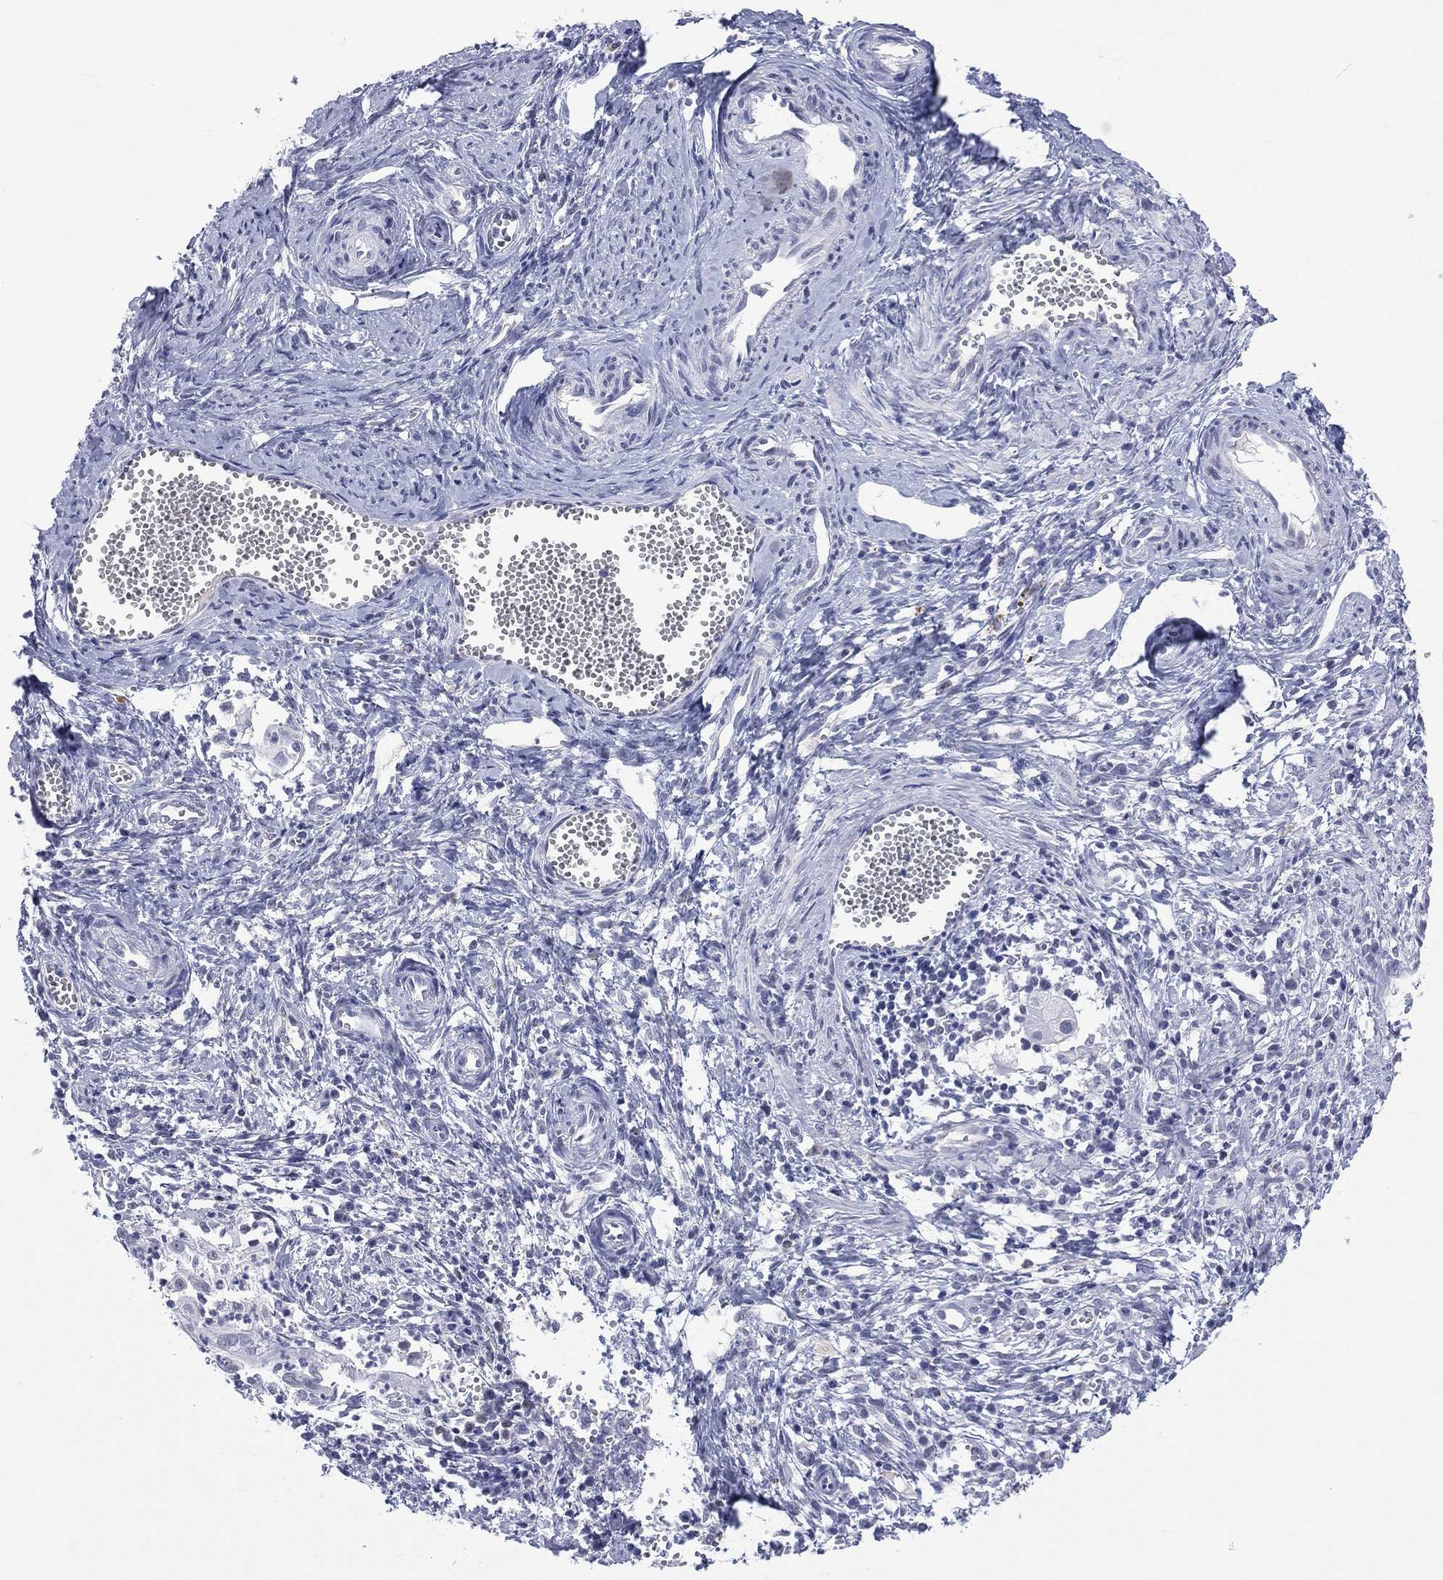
{"staining": {"intensity": "negative", "quantity": "none", "location": "none"}, "tissue": "cervical cancer", "cell_type": "Tumor cells", "image_type": "cancer", "snomed": [{"axis": "morphology", "description": "Squamous cell carcinoma, NOS"}, {"axis": "topography", "description": "Cervix"}], "caption": "Cervical cancer (squamous cell carcinoma) stained for a protein using immunohistochemistry shows no positivity tumor cells.", "gene": "SSX1", "patient": {"sex": "female", "age": 30}}